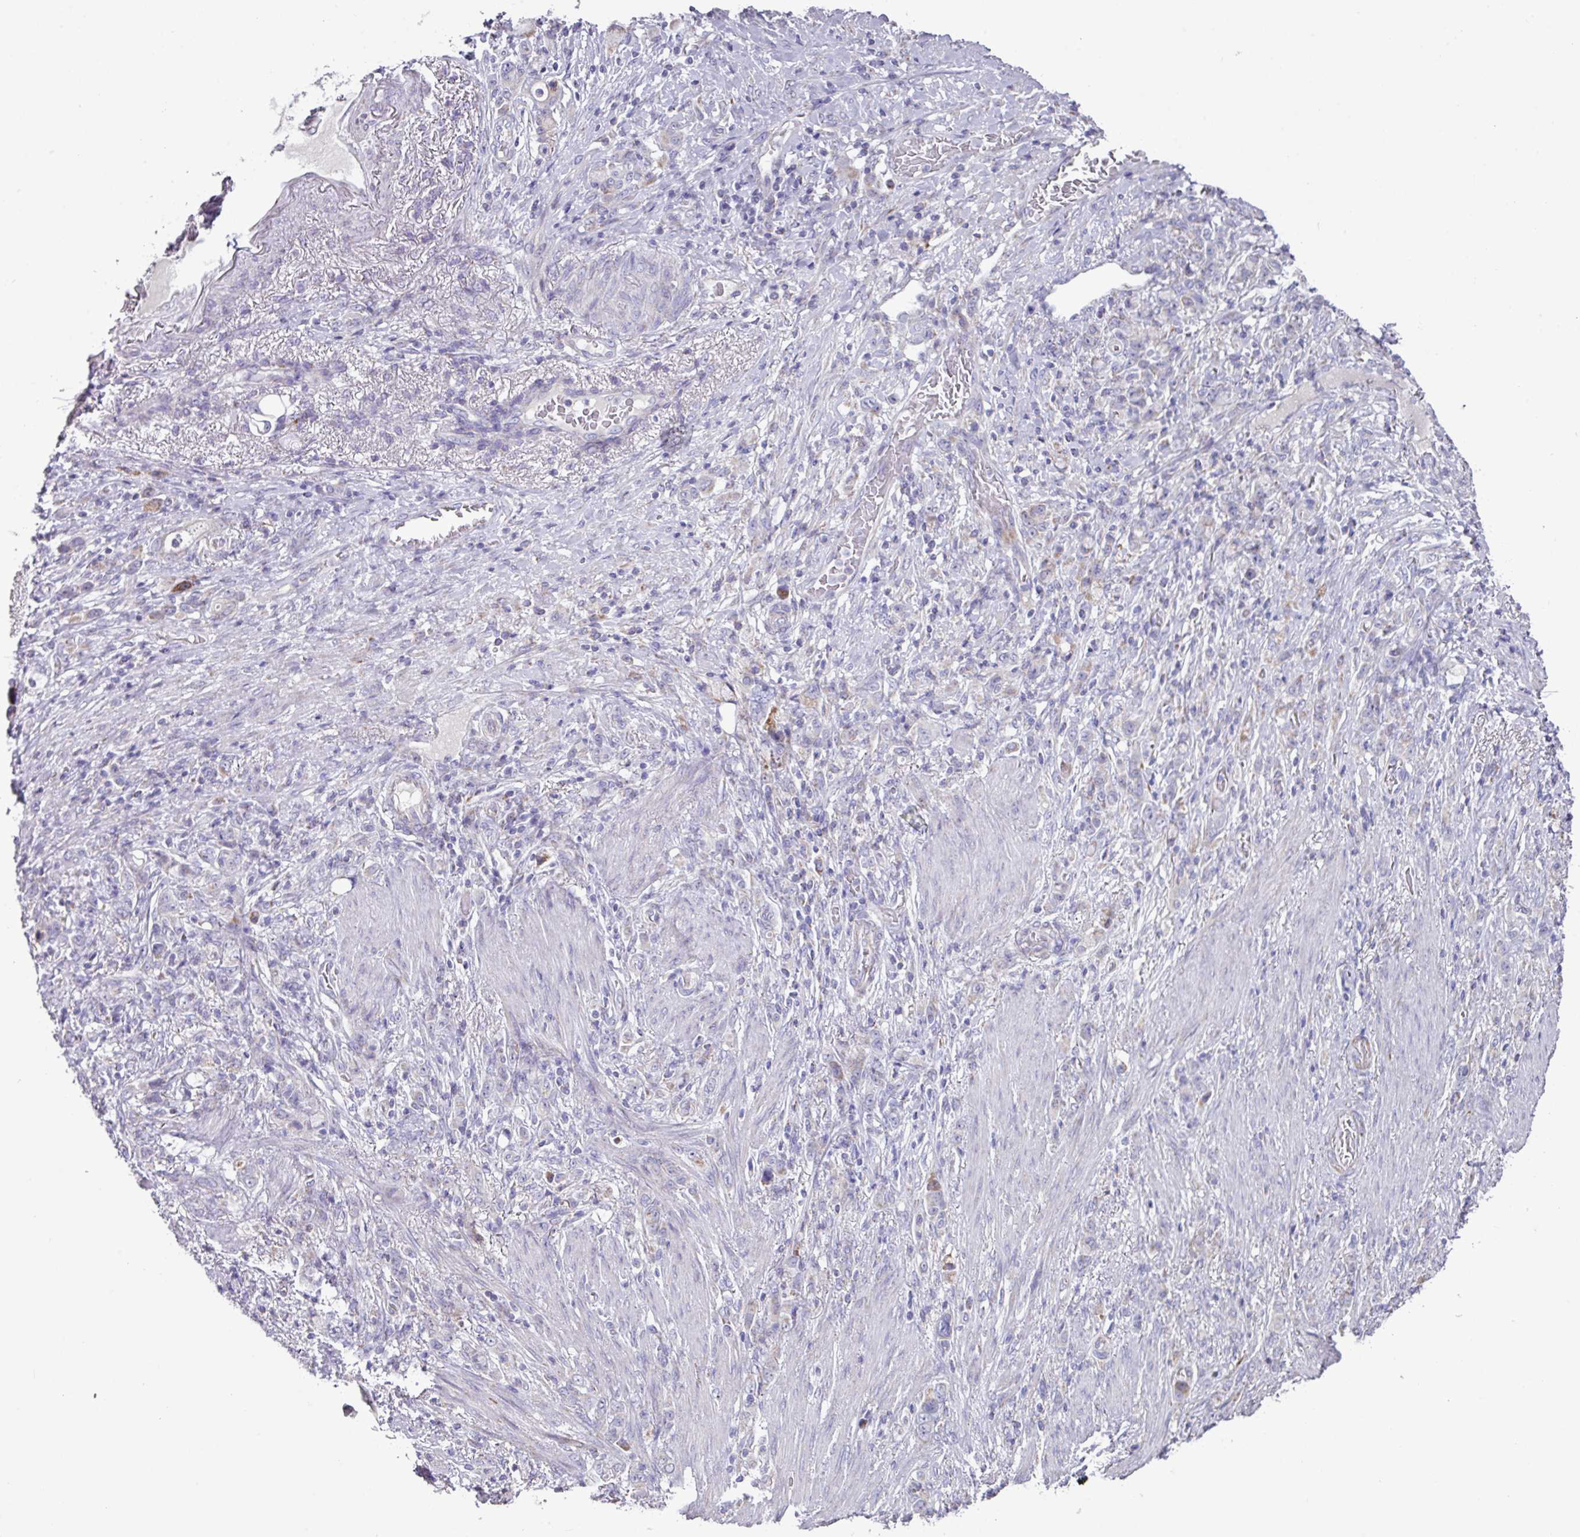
{"staining": {"intensity": "negative", "quantity": "none", "location": "none"}, "tissue": "stomach cancer", "cell_type": "Tumor cells", "image_type": "cancer", "snomed": [{"axis": "morphology", "description": "Adenocarcinoma, NOS"}, {"axis": "topography", "description": "Stomach"}], "caption": "Protein analysis of adenocarcinoma (stomach) shows no significant expression in tumor cells.", "gene": "MT-ND4", "patient": {"sex": "female", "age": 79}}